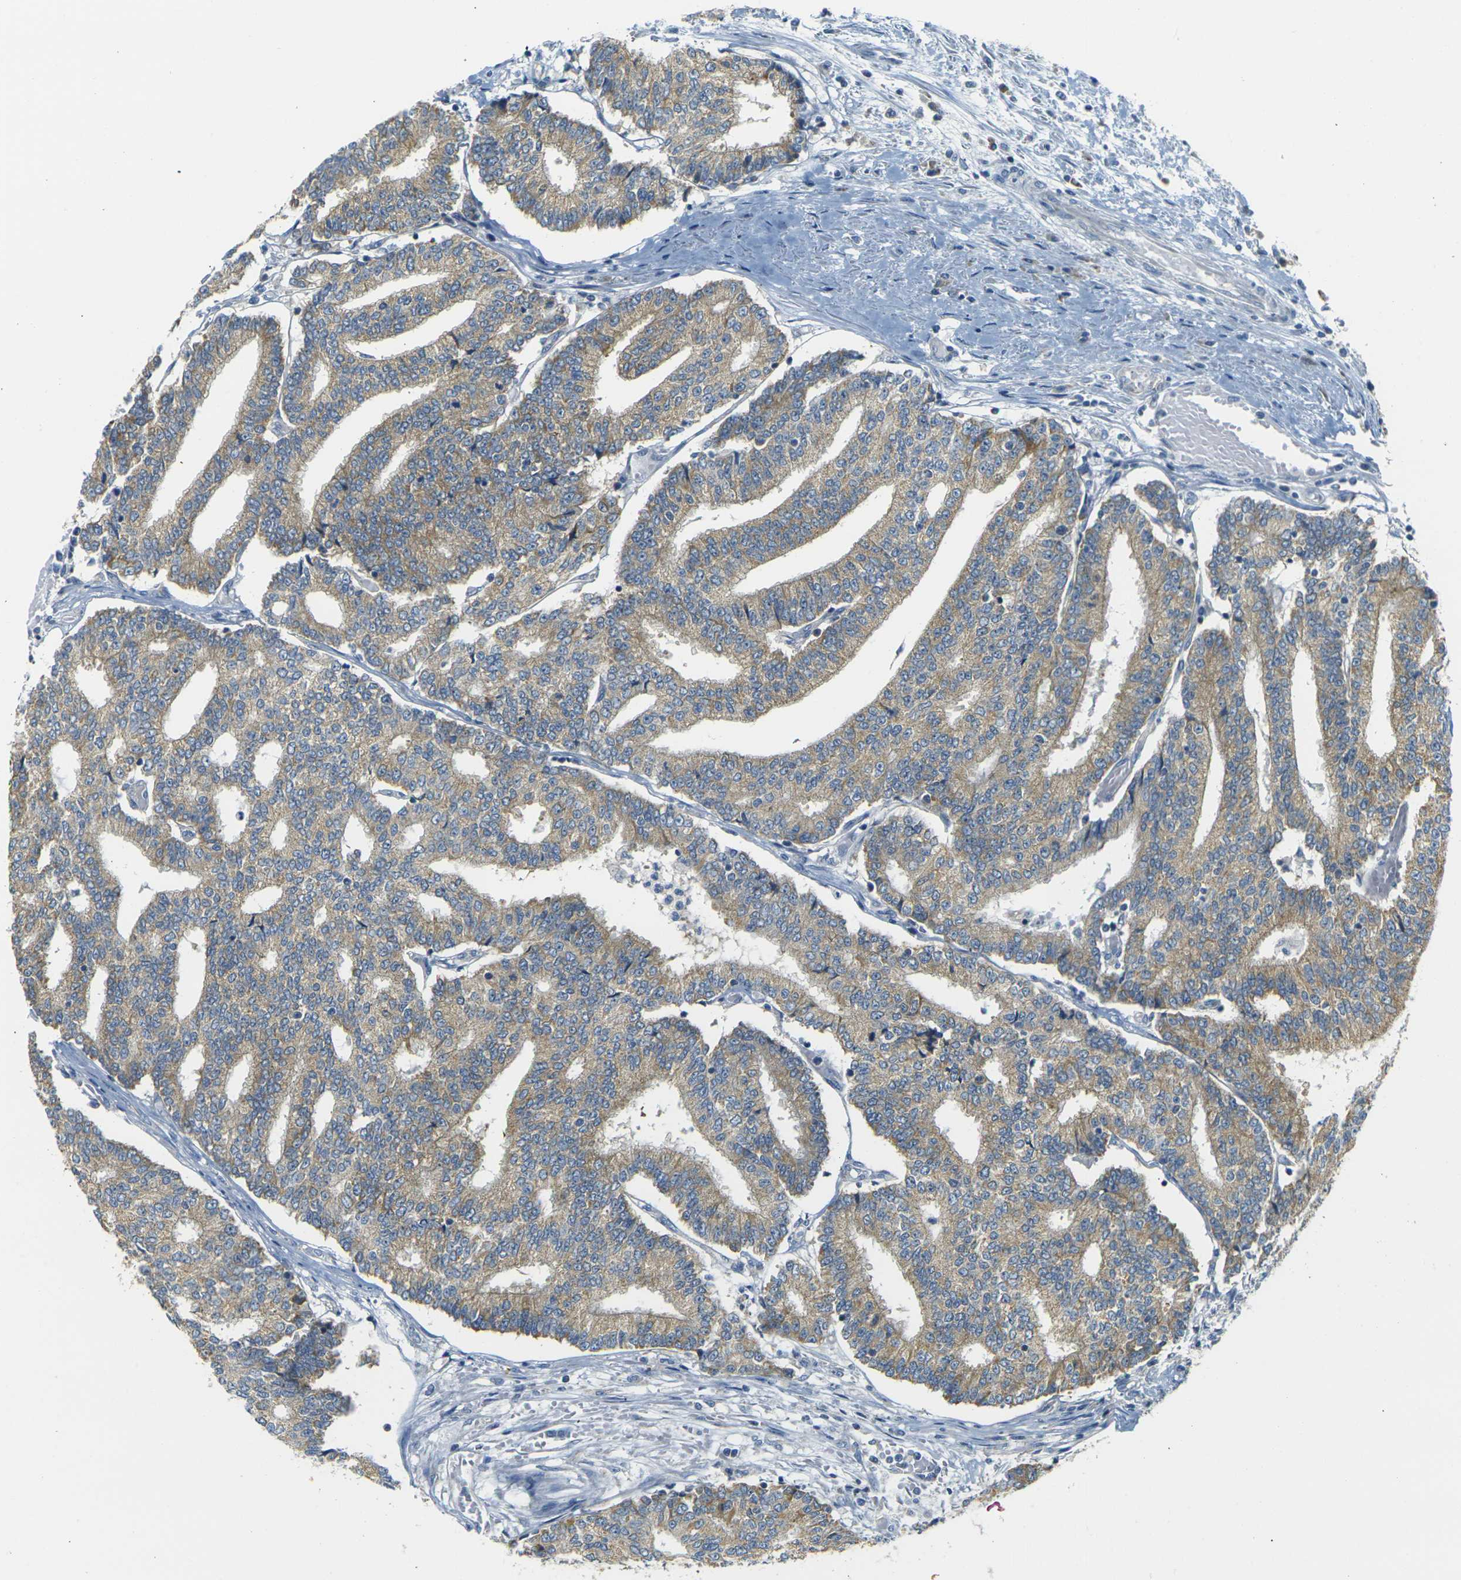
{"staining": {"intensity": "moderate", "quantity": ">75%", "location": "cytoplasmic/membranous"}, "tissue": "prostate cancer", "cell_type": "Tumor cells", "image_type": "cancer", "snomed": [{"axis": "morphology", "description": "Normal tissue, NOS"}, {"axis": "morphology", "description": "Adenocarcinoma, High grade"}, {"axis": "topography", "description": "Prostate"}, {"axis": "topography", "description": "Seminal veicle"}], "caption": "Tumor cells show moderate cytoplasmic/membranous positivity in about >75% of cells in prostate cancer.", "gene": "PARD6B", "patient": {"sex": "male", "age": 55}}